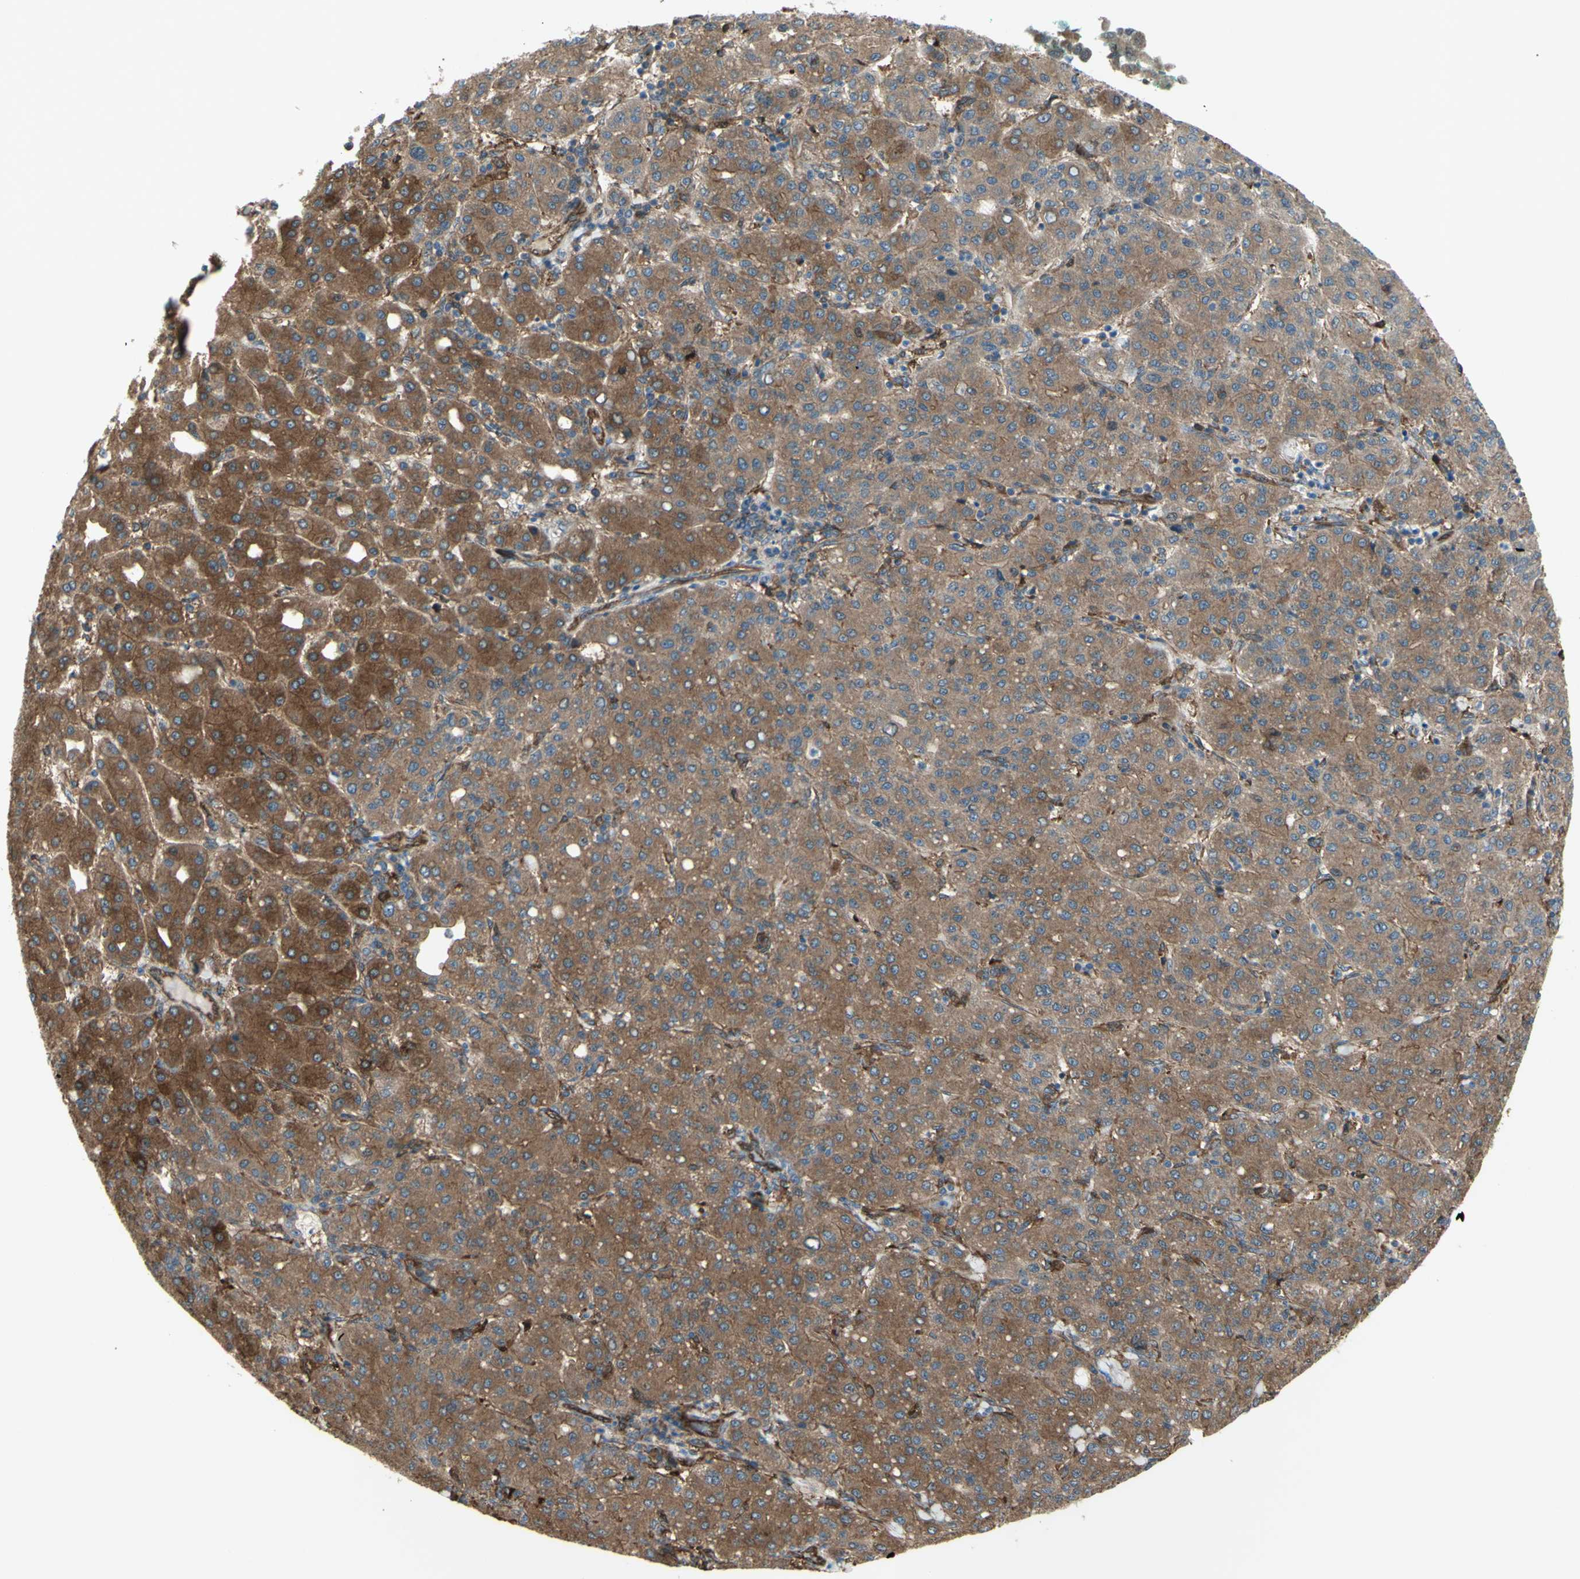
{"staining": {"intensity": "moderate", "quantity": ">75%", "location": "cytoplasmic/membranous"}, "tissue": "liver cancer", "cell_type": "Tumor cells", "image_type": "cancer", "snomed": [{"axis": "morphology", "description": "Carcinoma, Hepatocellular, NOS"}, {"axis": "topography", "description": "Liver"}], "caption": "Immunohistochemistry (IHC) of liver cancer (hepatocellular carcinoma) displays medium levels of moderate cytoplasmic/membranous expression in approximately >75% of tumor cells.", "gene": "IGSF9B", "patient": {"sex": "male", "age": 65}}